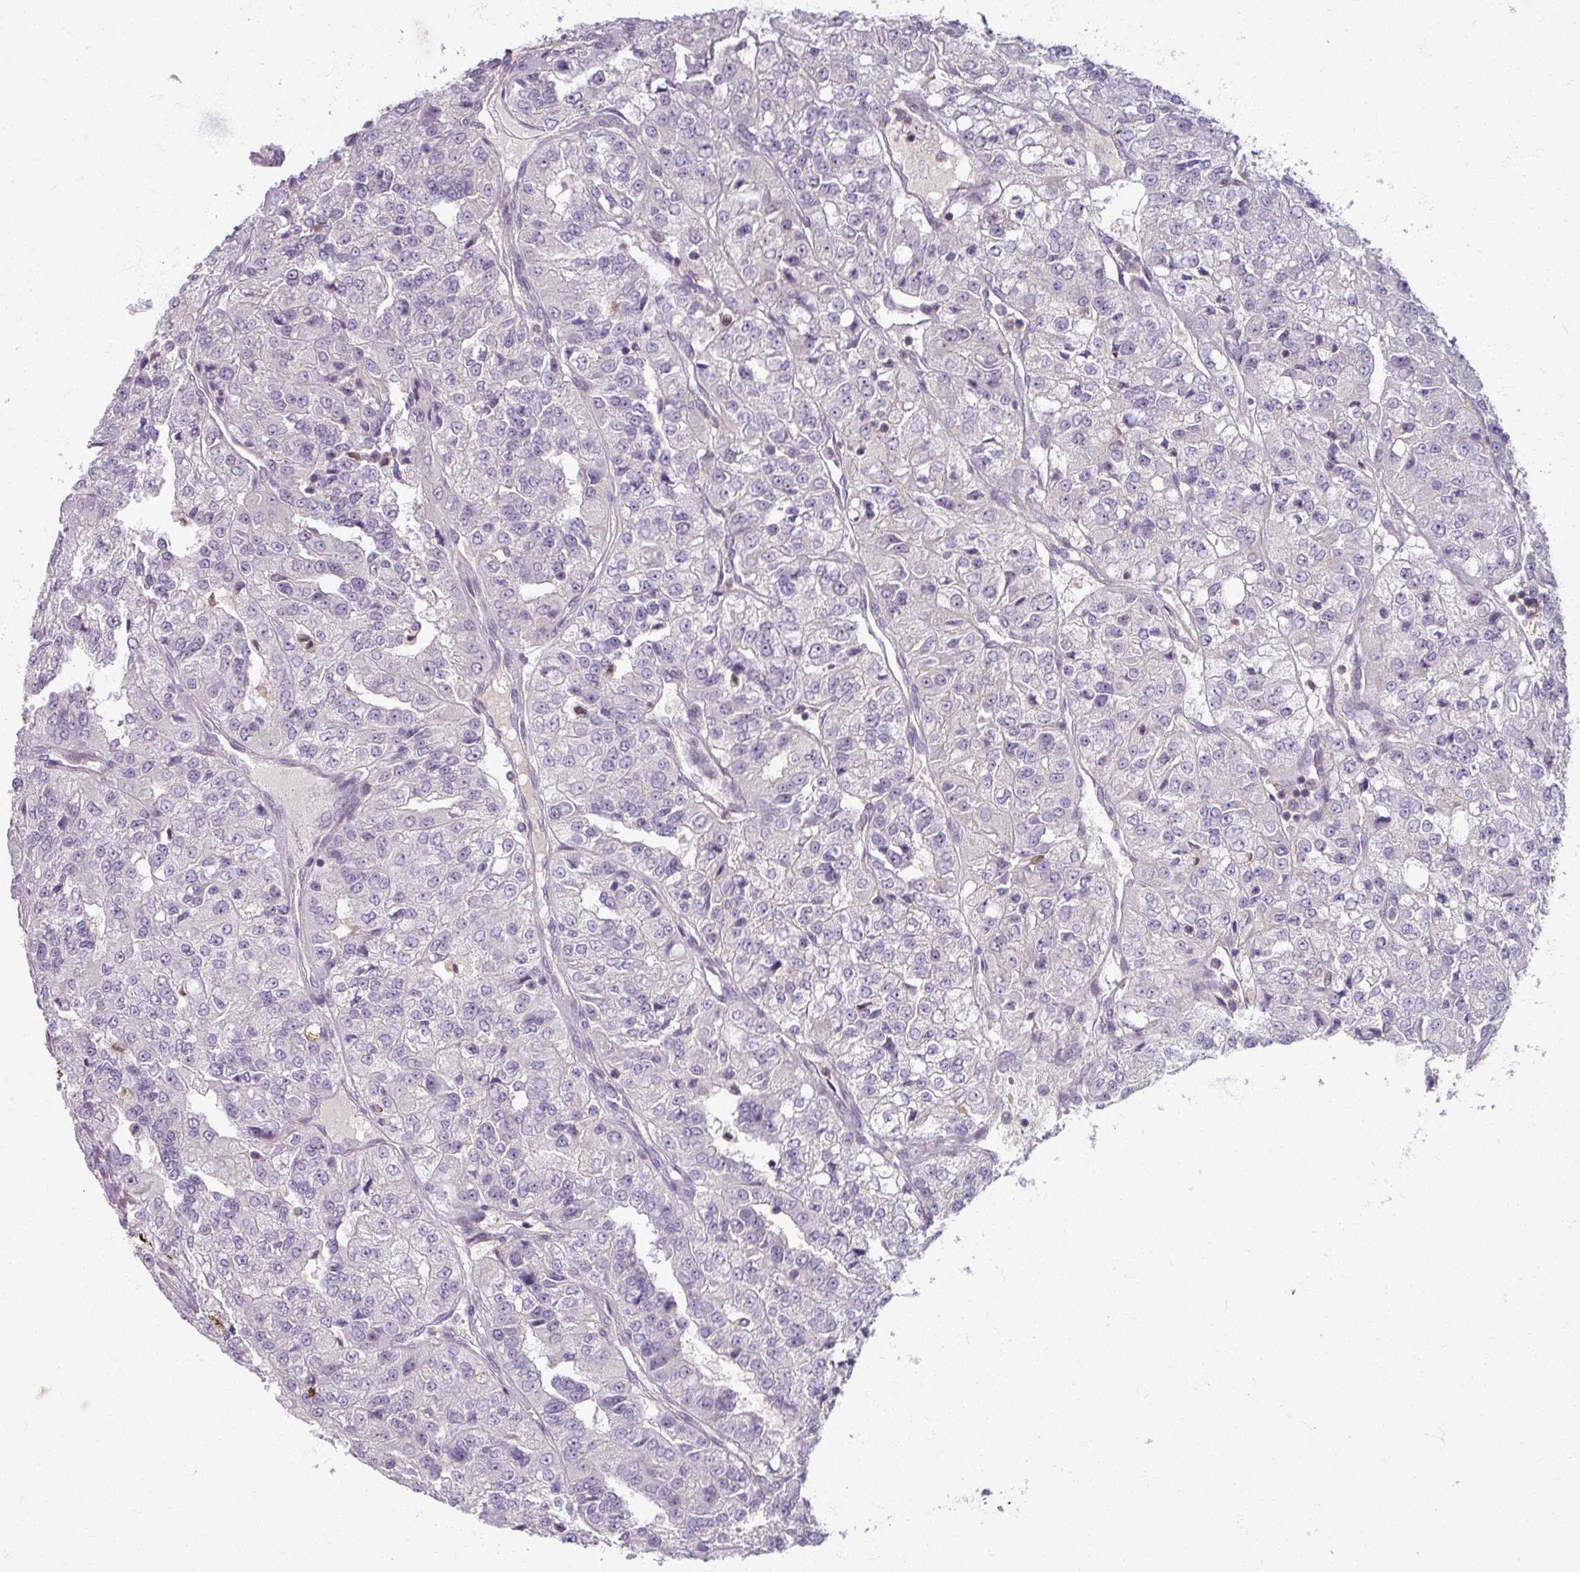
{"staining": {"intensity": "negative", "quantity": "none", "location": "none"}, "tissue": "renal cancer", "cell_type": "Tumor cells", "image_type": "cancer", "snomed": [{"axis": "morphology", "description": "Adenocarcinoma, NOS"}, {"axis": "topography", "description": "Kidney"}], "caption": "Human renal cancer stained for a protein using immunohistochemistry (IHC) shows no staining in tumor cells.", "gene": "TTLL7", "patient": {"sex": "female", "age": 63}}